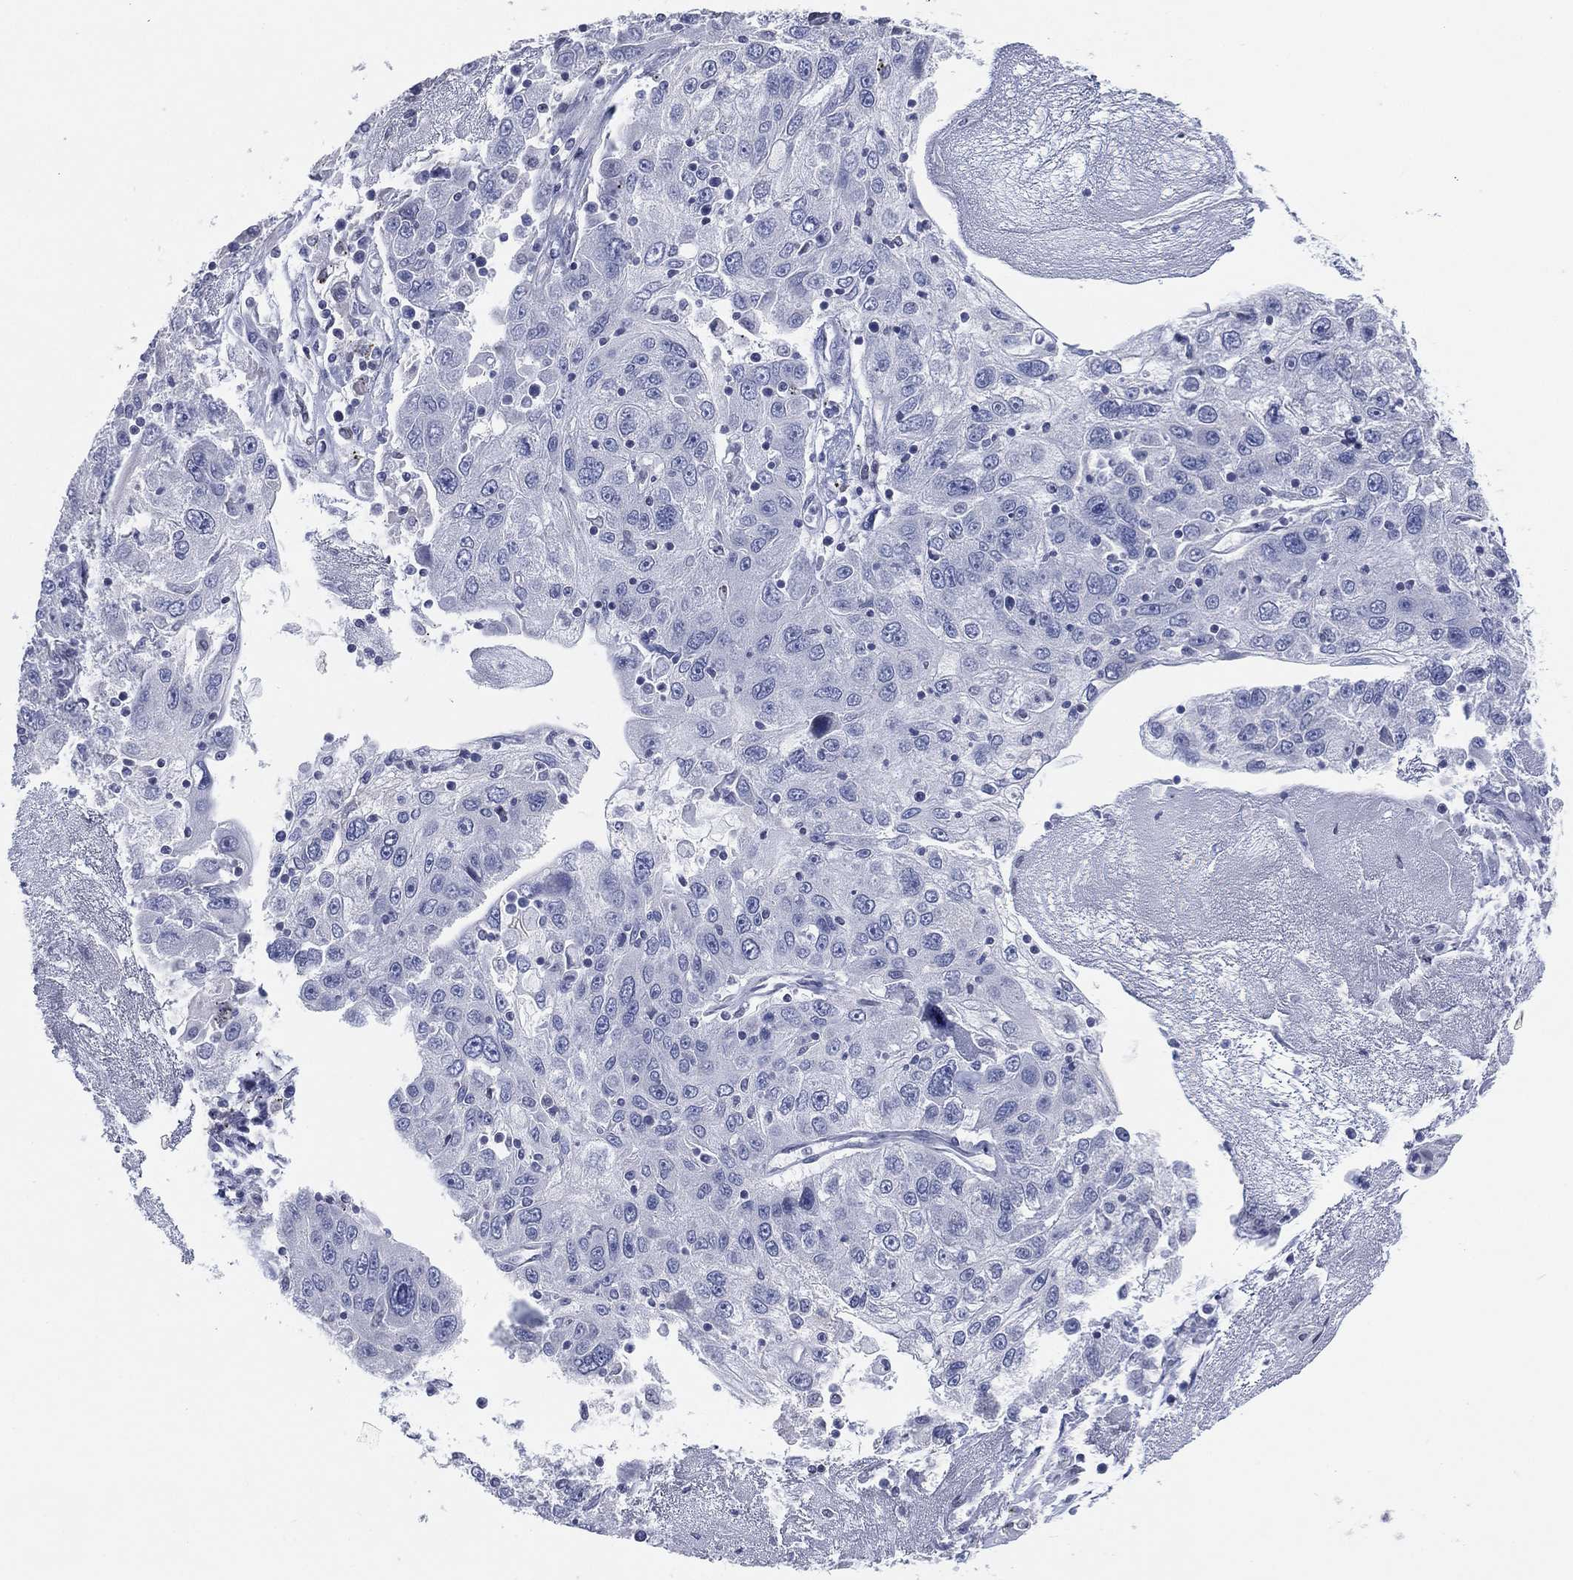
{"staining": {"intensity": "negative", "quantity": "none", "location": "none"}, "tissue": "stomach cancer", "cell_type": "Tumor cells", "image_type": "cancer", "snomed": [{"axis": "morphology", "description": "Adenocarcinoma, NOS"}, {"axis": "topography", "description": "Stomach"}], "caption": "The image demonstrates no significant expression in tumor cells of stomach cancer (adenocarcinoma). (DAB immunohistochemistry (IHC) visualized using brightfield microscopy, high magnification).", "gene": "CFTR", "patient": {"sex": "male", "age": 56}}